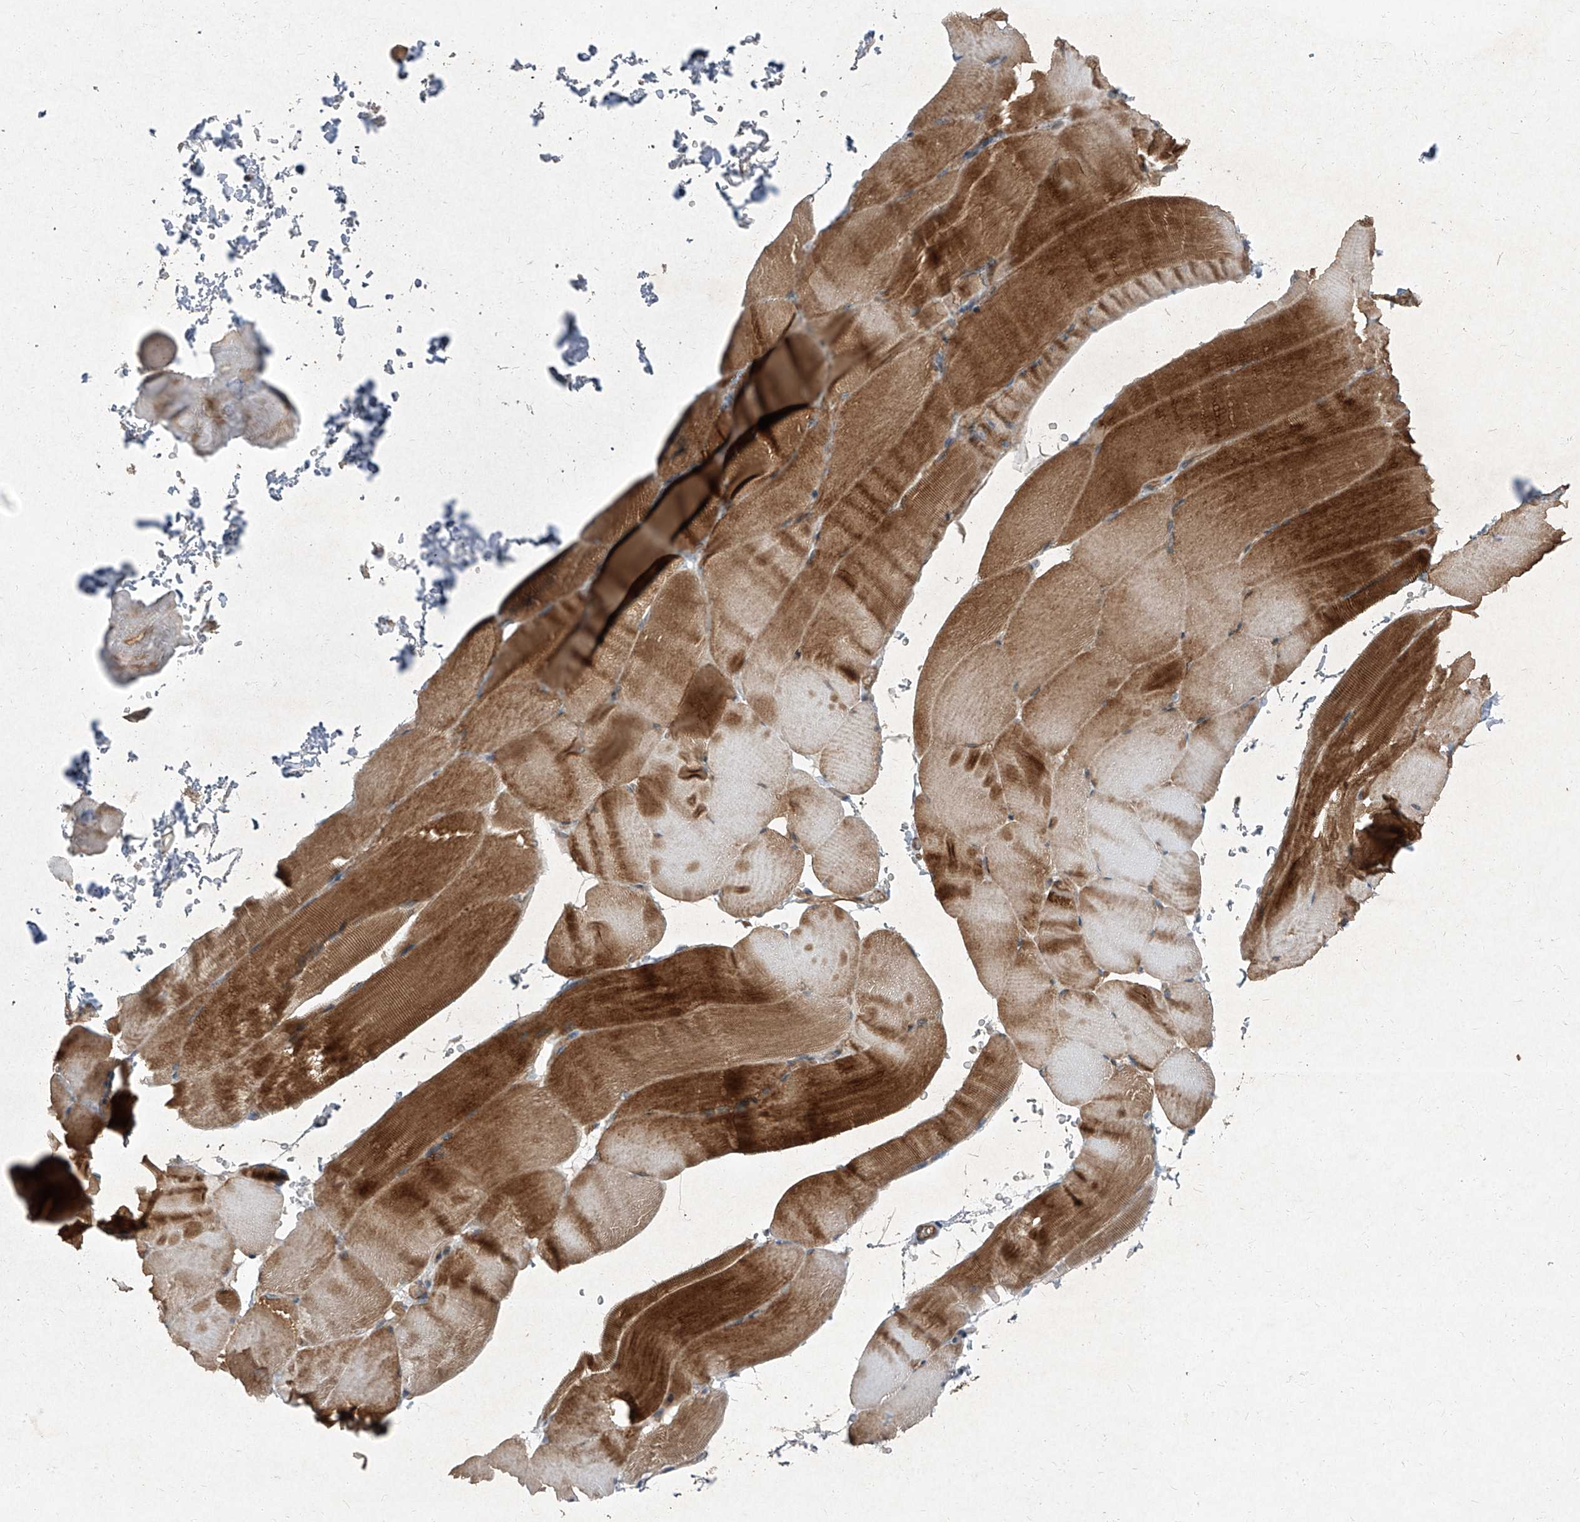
{"staining": {"intensity": "moderate", "quantity": ">75%", "location": "cytoplasmic/membranous"}, "tissue": "skeletal muscle", "cell_type": "Myocytes", "image_type": "normal", "snomed": [{"axis": "morphology", "description": "Normal tissue, NOS"}, {"axis": "topography", "description": "Skeletal muscle"}, {"axis": "topography", "description": "Parathyroid gland"}], "caption": "Myocytes demonstrate medium levels of moderate cytoplasmic/membranous positivity in about >75% of cells in unremarkable human skeletal muscle.", "gene": "CCN1", "patient": {"sex": "female", "age": 37}}